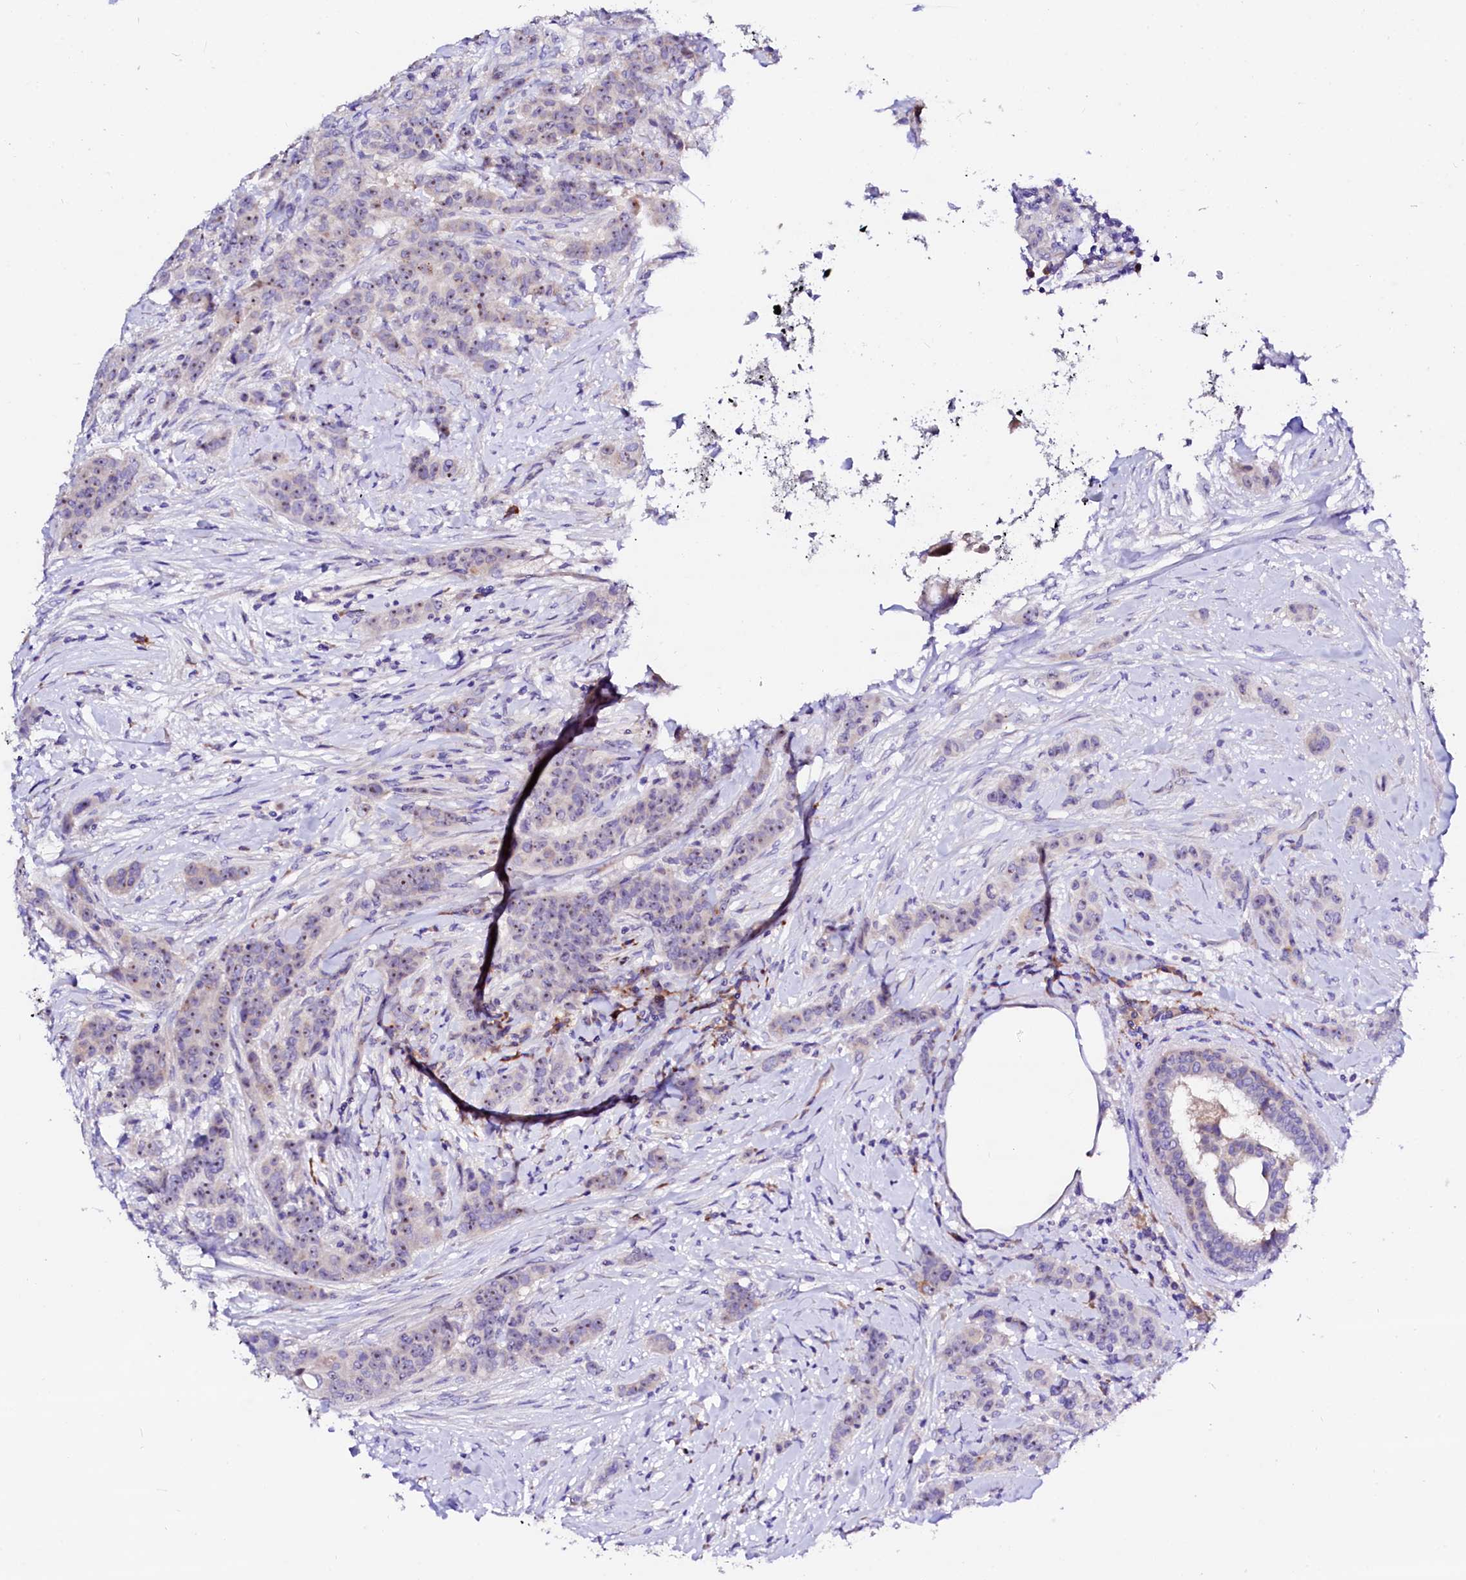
{"staining": {"intensity": "weak", "quantity": "25%-75%", "location": "nuclear"}, "tissue": "breast cancer", "cell_type": "Tumor cells", "image_type": "cancer", "snomed": [{"axis": "morphology", "description": "Duct carcinoma"}, {"axis": "topography", "description": "Breast"}], "caption": "Immunohistochemistry micrograph of human breast invasive ductal carcinoma stained for a protein (brown), which shows low levels of weak nuclear expression in approximately 25%-75% of tumor cells.", "gene": "BTBD16", "patient": {"sex": "female", "age": 40}}